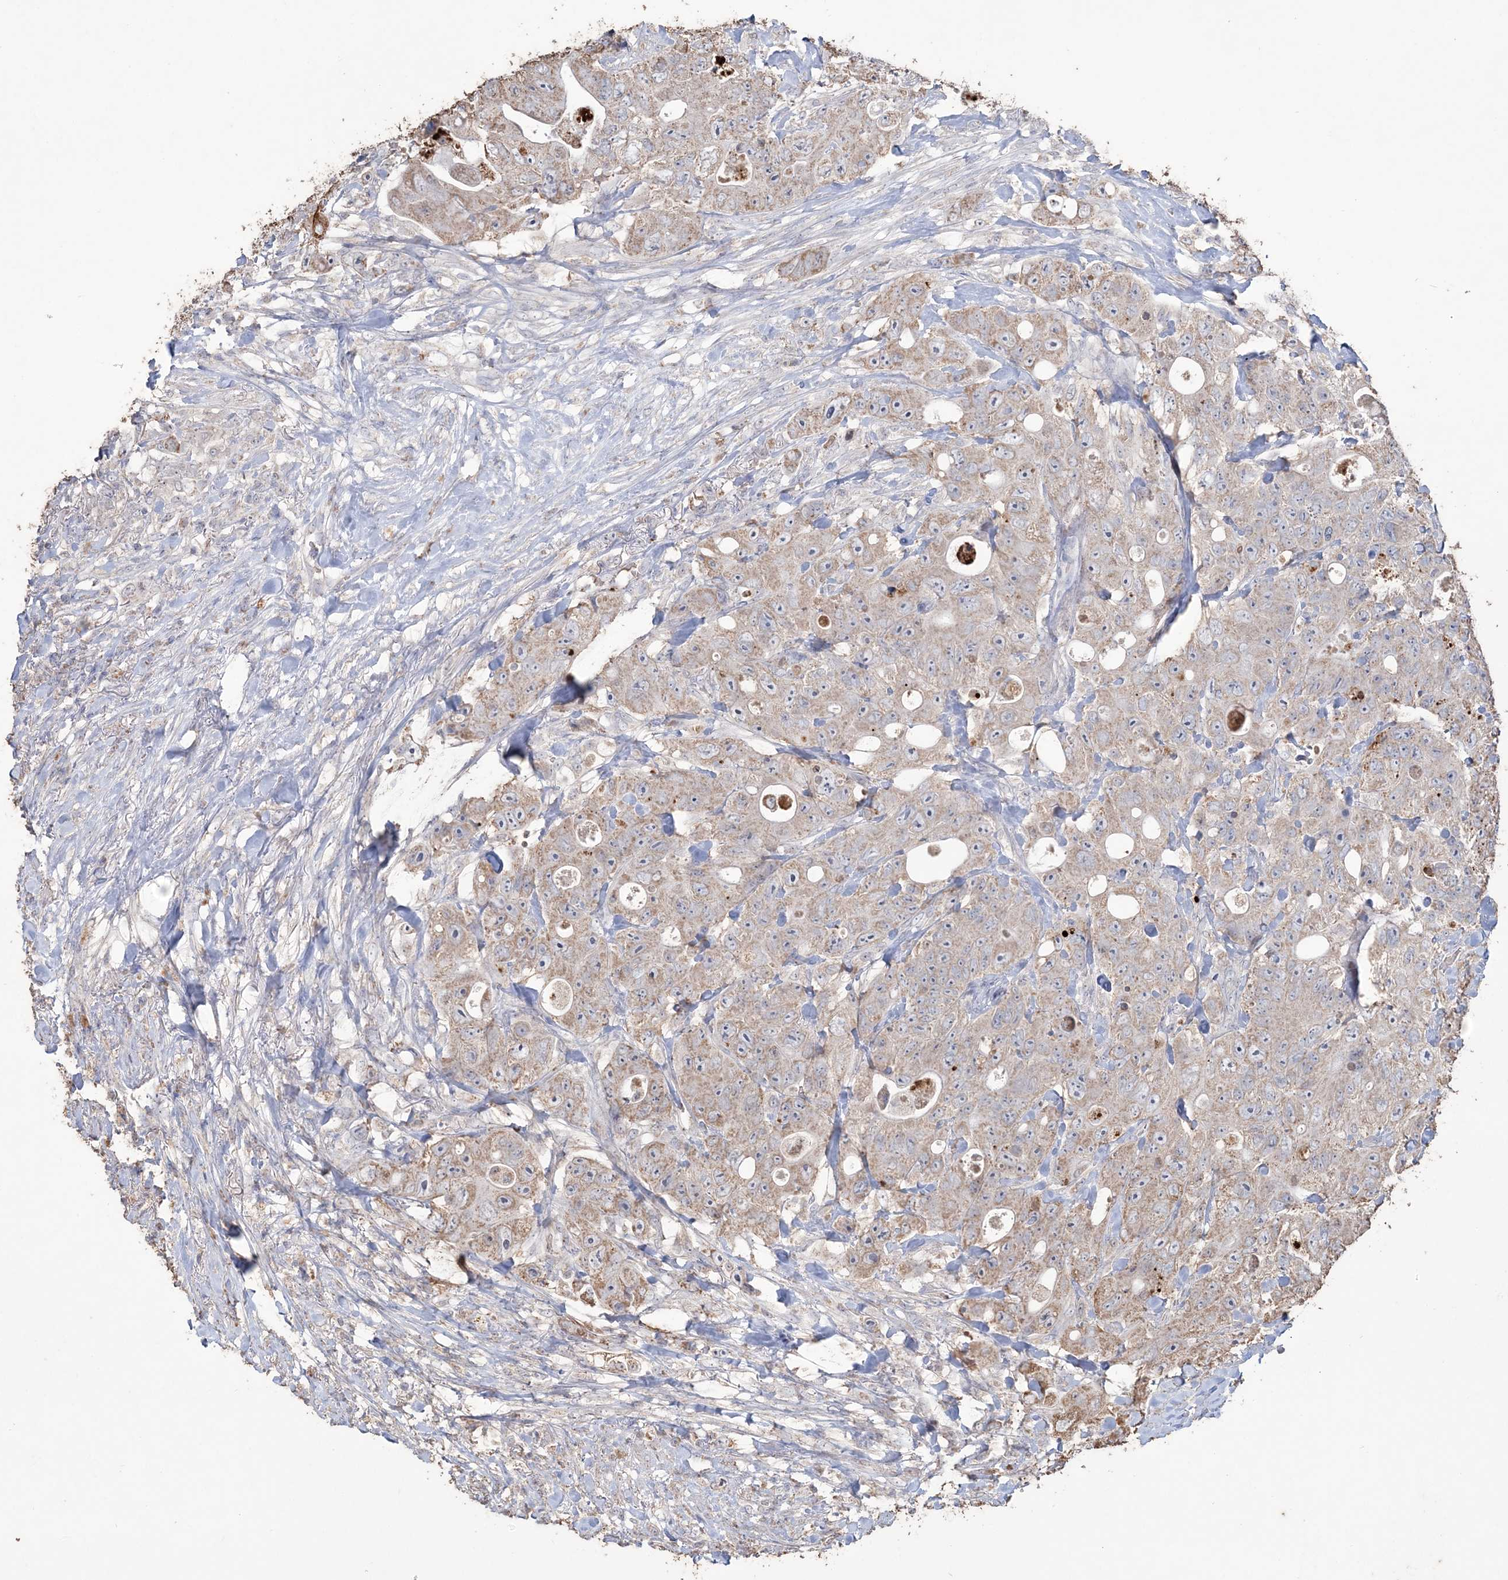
{"staining": {"intensity": "moderate", "quantity": ">75%", "location": "cytoplasmic/membranous"}, "tissue": "colorectal cancer", "cell_type": "Tumor cells", "image_type": "cancer", "snomed": [{"axis": "morphology", "description": "Adenocarcinoma, NOS"}, {"axis": "topography", "description": "Colon"}], "caption": "Protein expression analysis of human colorectal cancer (adenocarcinoma) reveals moderate cytoplasmic/membranous expression in about >75% of tumor cells.", "gene": "SFMBT2", "patient": {"sex": "female", "age": 46}}